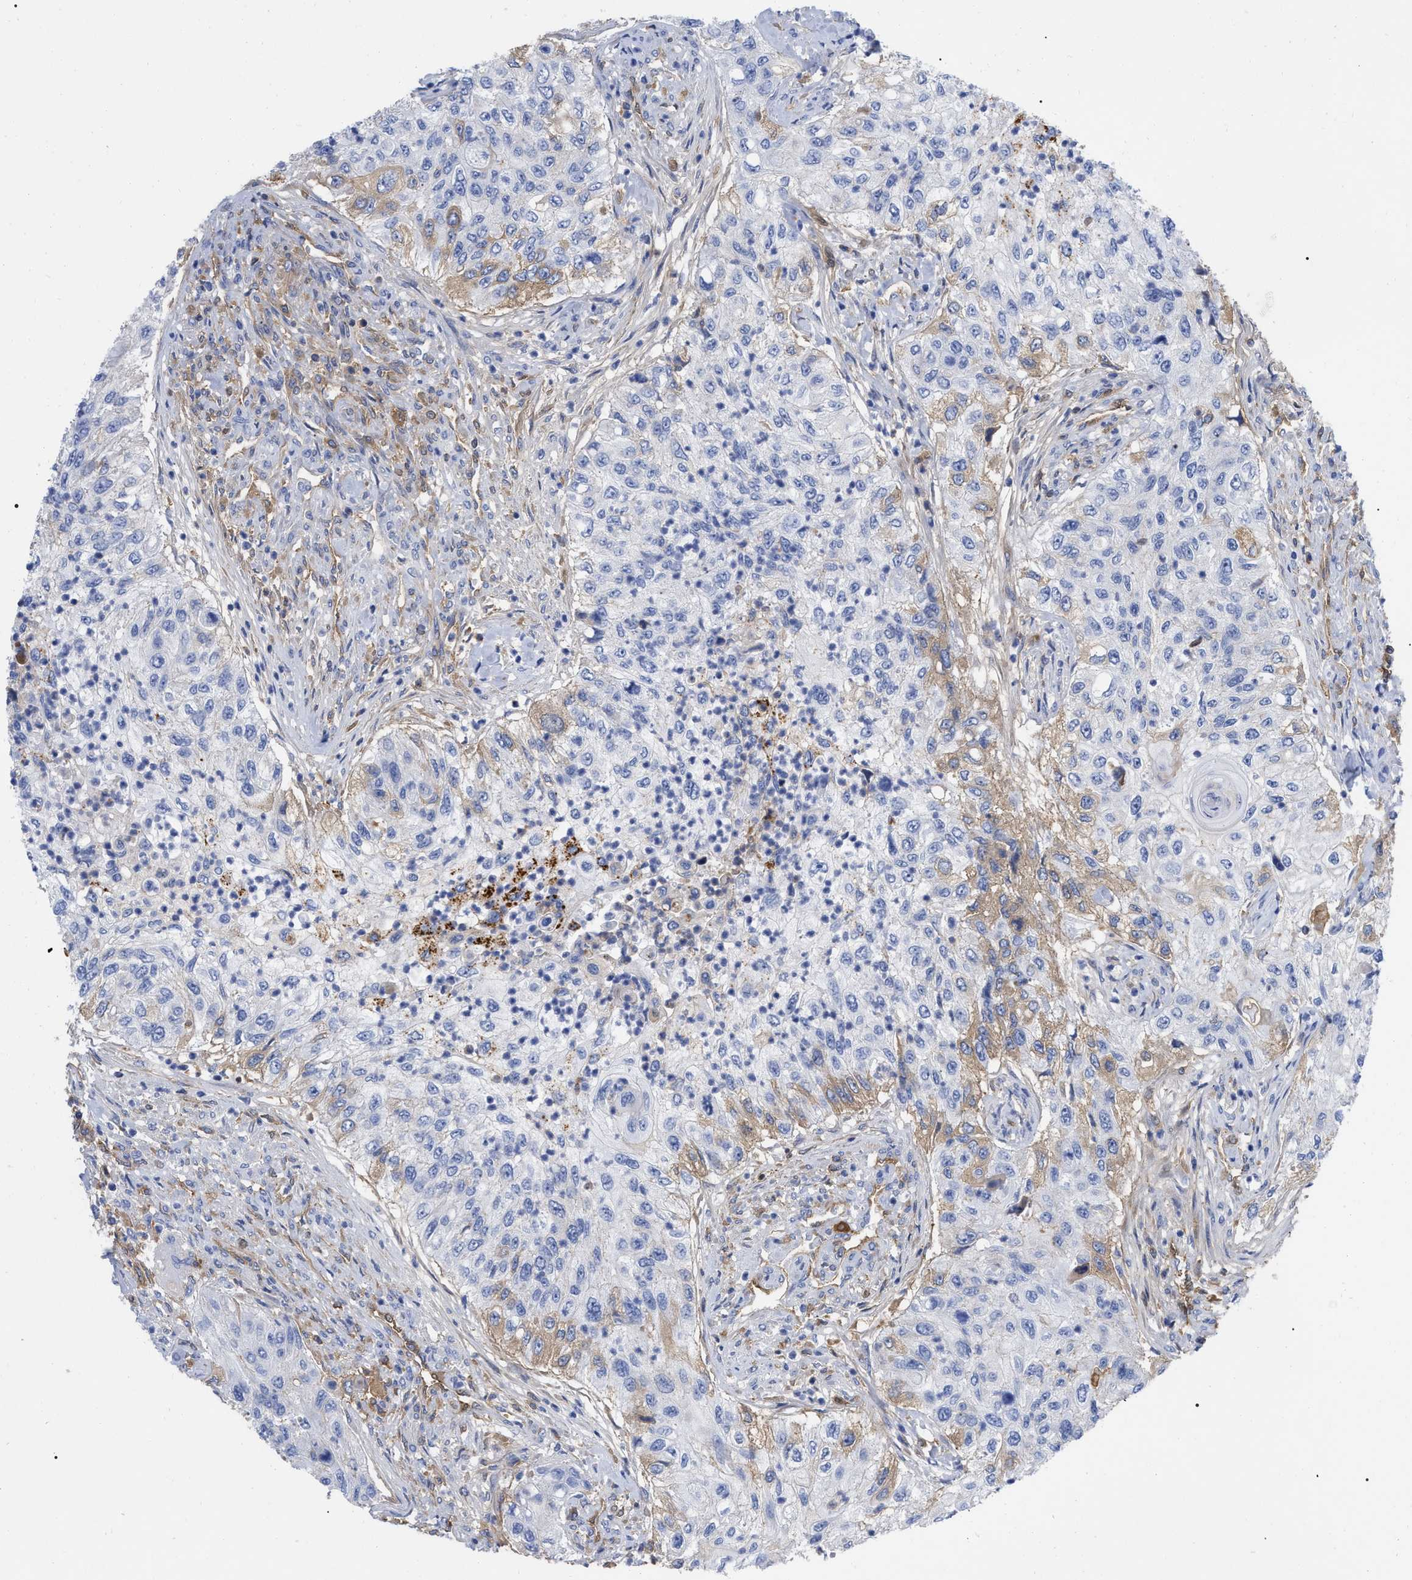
{"staining": {"intensity": "weak", "quantity": "<25%", "location": "cytoplasmic/membranous"}, "tissue": "urothelial cancer", "cell_type": "Tumor cells", "image_type": "cancer", "snomed": [{"axis": "morphology", "description": "Urothelial carcinoma, High grade"}, {"axis": "topography", "description": "Urinary bladder"}], "caption": "Urothelial cancer was stained to show a protein in brown. There is no significant staining in tumor cells.", "gene": "IGHV5-51", "patient": {"sex": "female", "age": 60}}